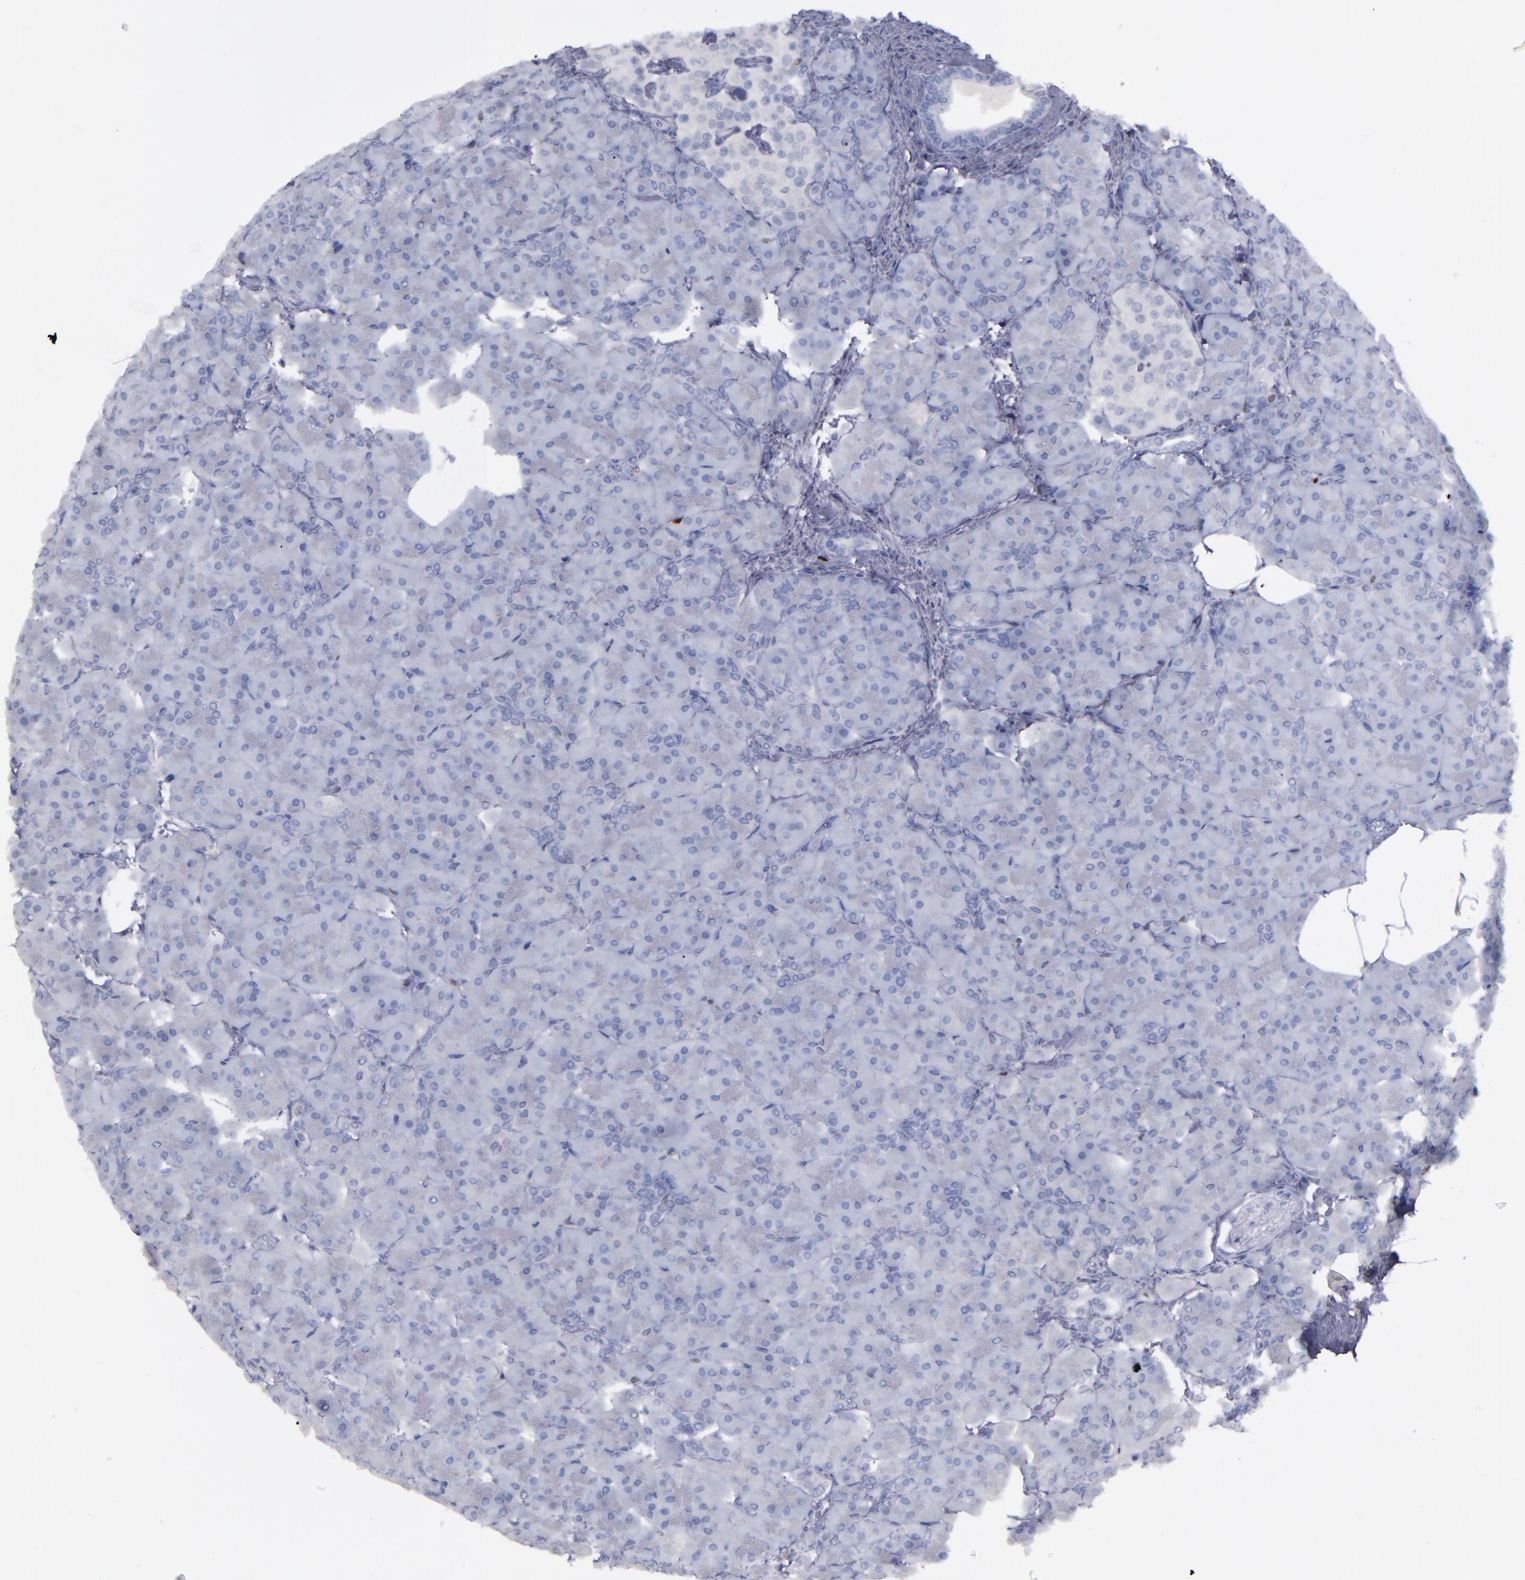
{"staining": {"intensity": "negative", "quantity": "none", "location": "none"}, "tissue": "pancreas", "cell_type": "Exocrine glandular cells", "image_type": "normal", "snomed": [{"axis": "morphology", "description": "Normal tissue, NOS"}, {"axis": "topography", "description": "Pancreas"}], "caption": "There is no significant positivity in exocrine glandular cells of pancreas. (DAB IHC with hematoxylin counter stain).", "gene": "IRF8", "patient": {"sex": "male", "age": 66}}